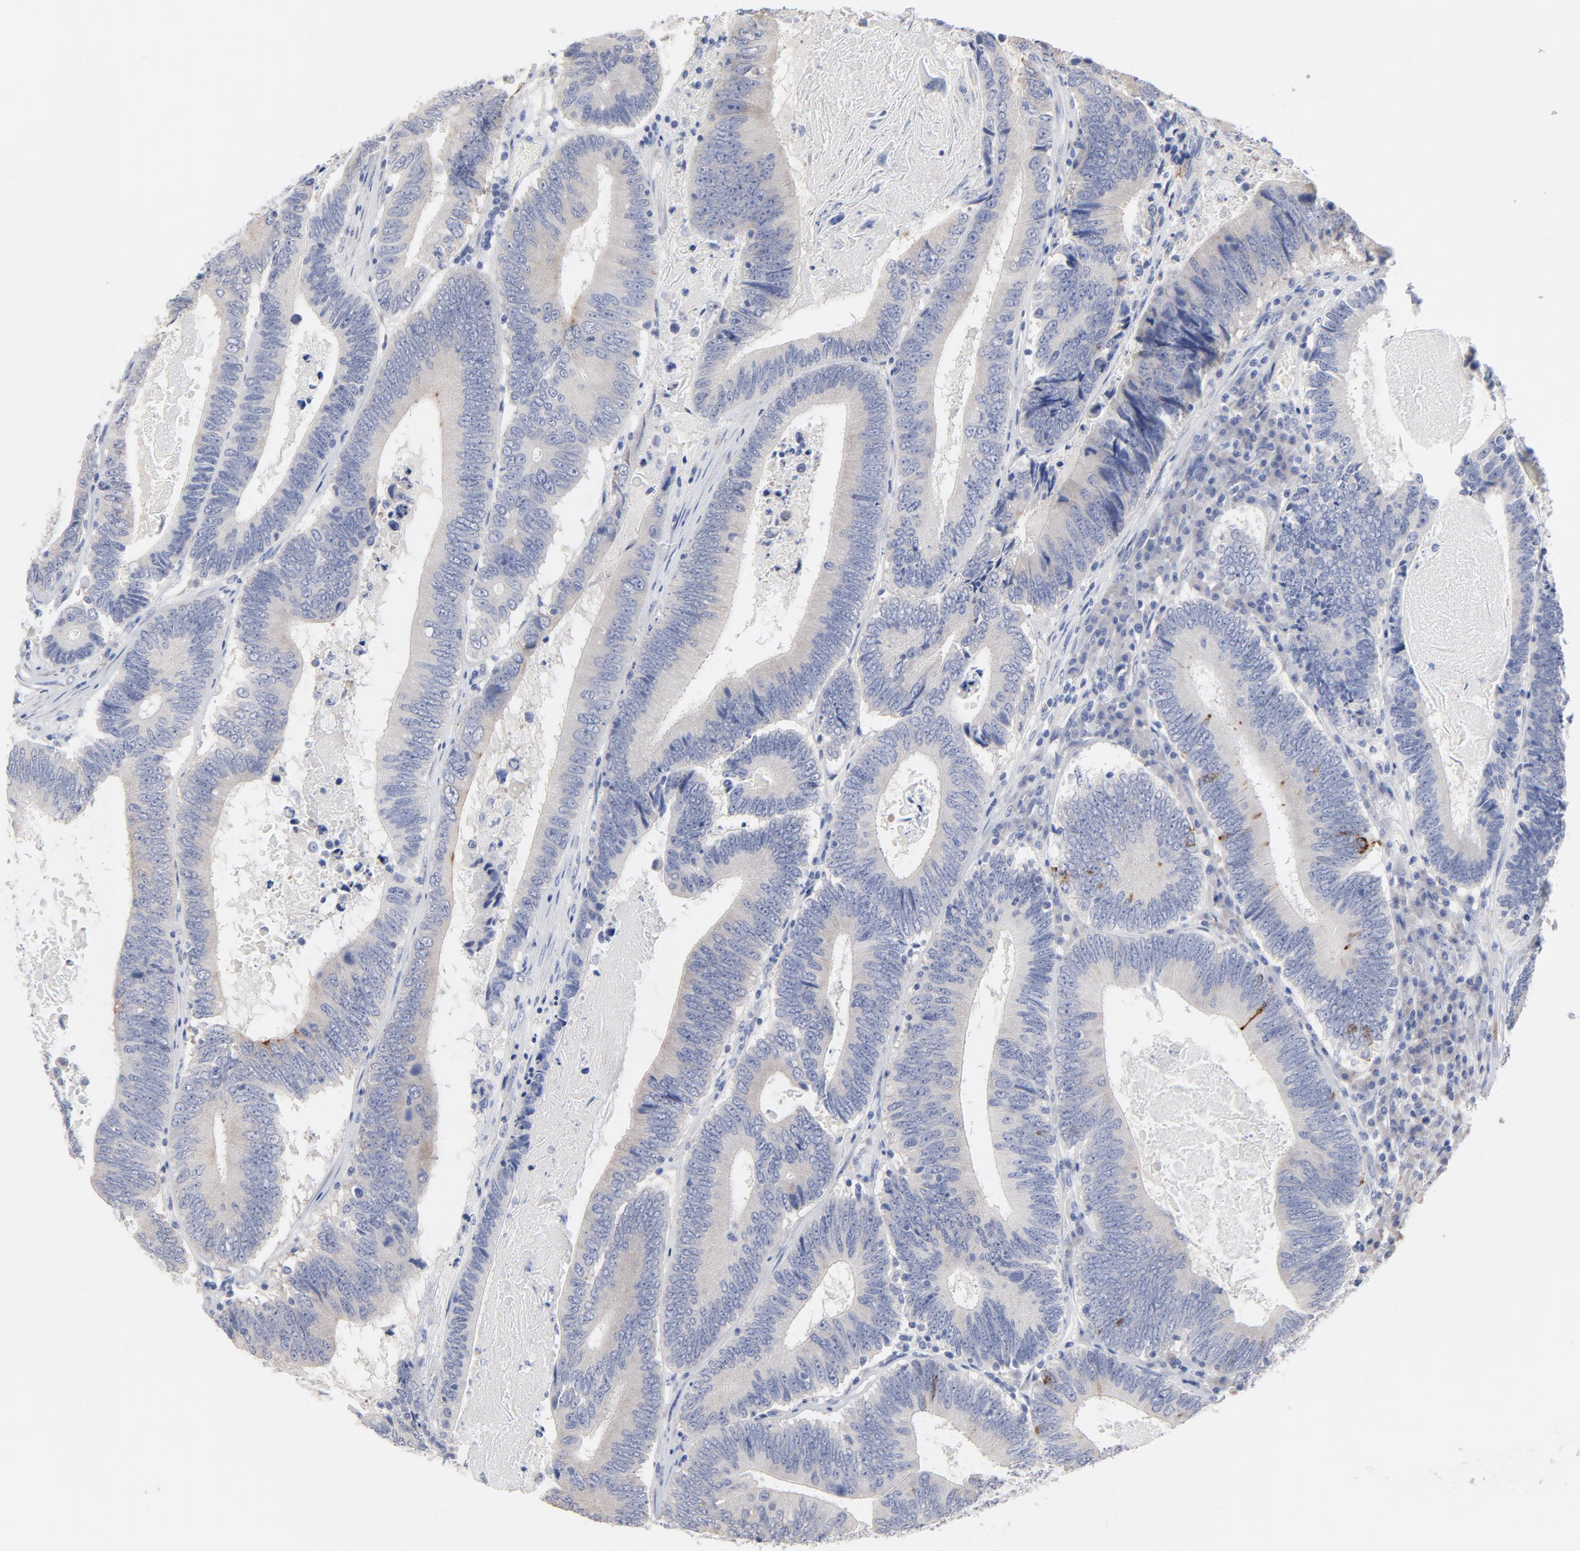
{"staining": {"intensity": "weak", "quantity": "<25%", "location": "cytoplasmic/membranous"}, "tissue": "colorectal cancer", "cell_type": "Tumor cells", "image_type": "cancer", "snomed": [{"axis": "morphology", "description": "Adenocarcinoma, NOS"}, {"axis": "topography", "description": "Colon"}], "caption": "This is a histopathology image of immunohistochemistry (IHC) staining of colorectal cancer, which shows no positivity in tumor cells.", "gene": "CPE", "patient": {"sex": "female", "age": 78}}